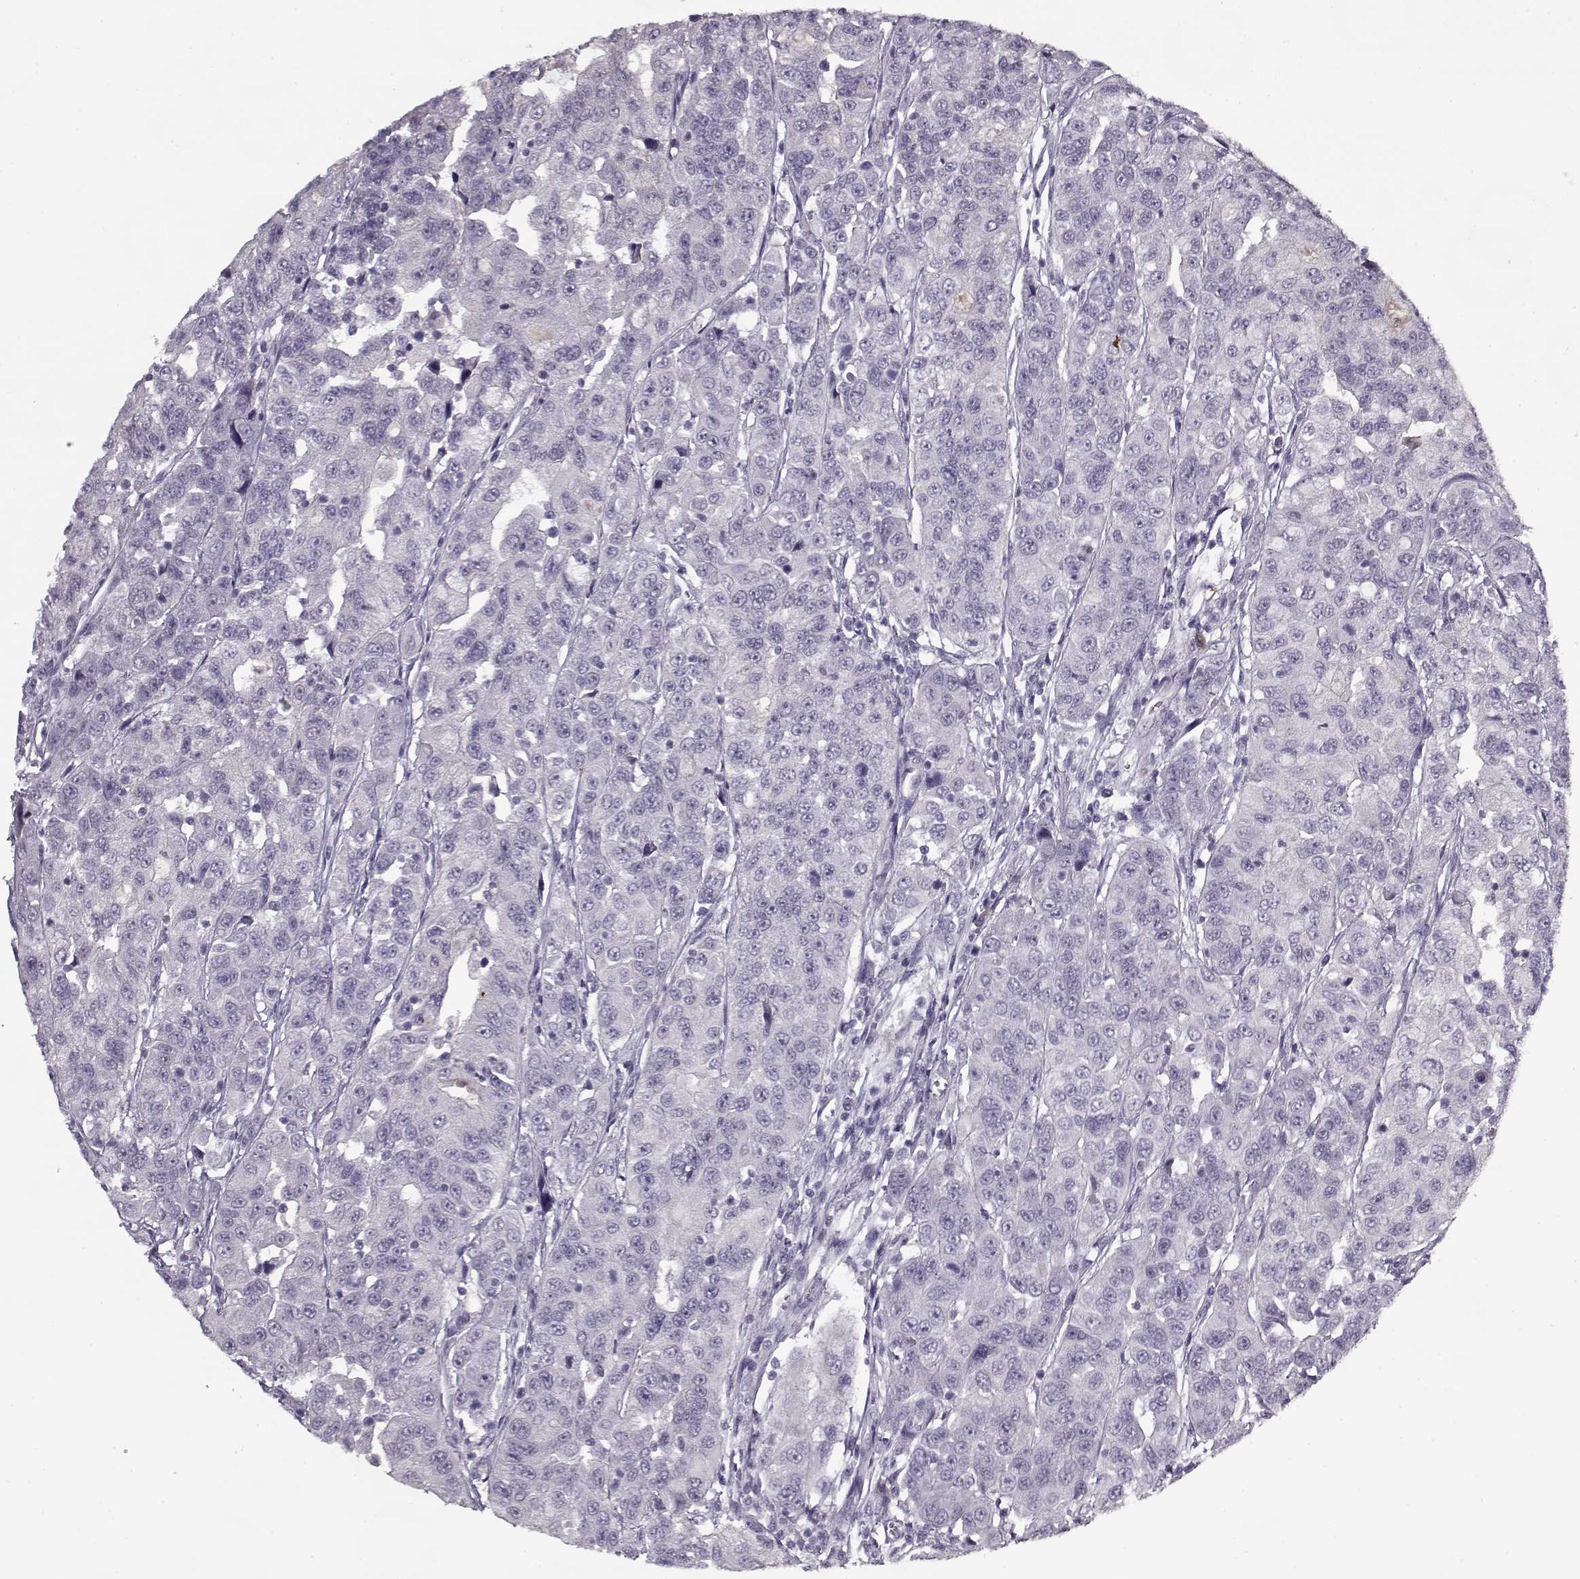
{"staining": {"intensity": "negative", "quantity": "none", "location": "none"}, "tissue": "urothelial cancer", "cell_type": "Tumor cells", "image_type": "cancer", "snomed": [{"axis": "morphology", "description": "Urothelial carcinoma, NOS"}, {"axis": "morphology", "description": "Urothelial carcinoma, High grade"}, {"axis": "topography", "description": "Urinary bladder"}], "caption": "The histopathology image demonstrates no significant staining in tumor cells of urothelial cancer. (Brightfield microscopy of DAB (3,3'-diaminobenzidine) immunohistochemistry at high magnification).", "gene": "KRT9", "patient": {"sex": "female", "age": 73}}